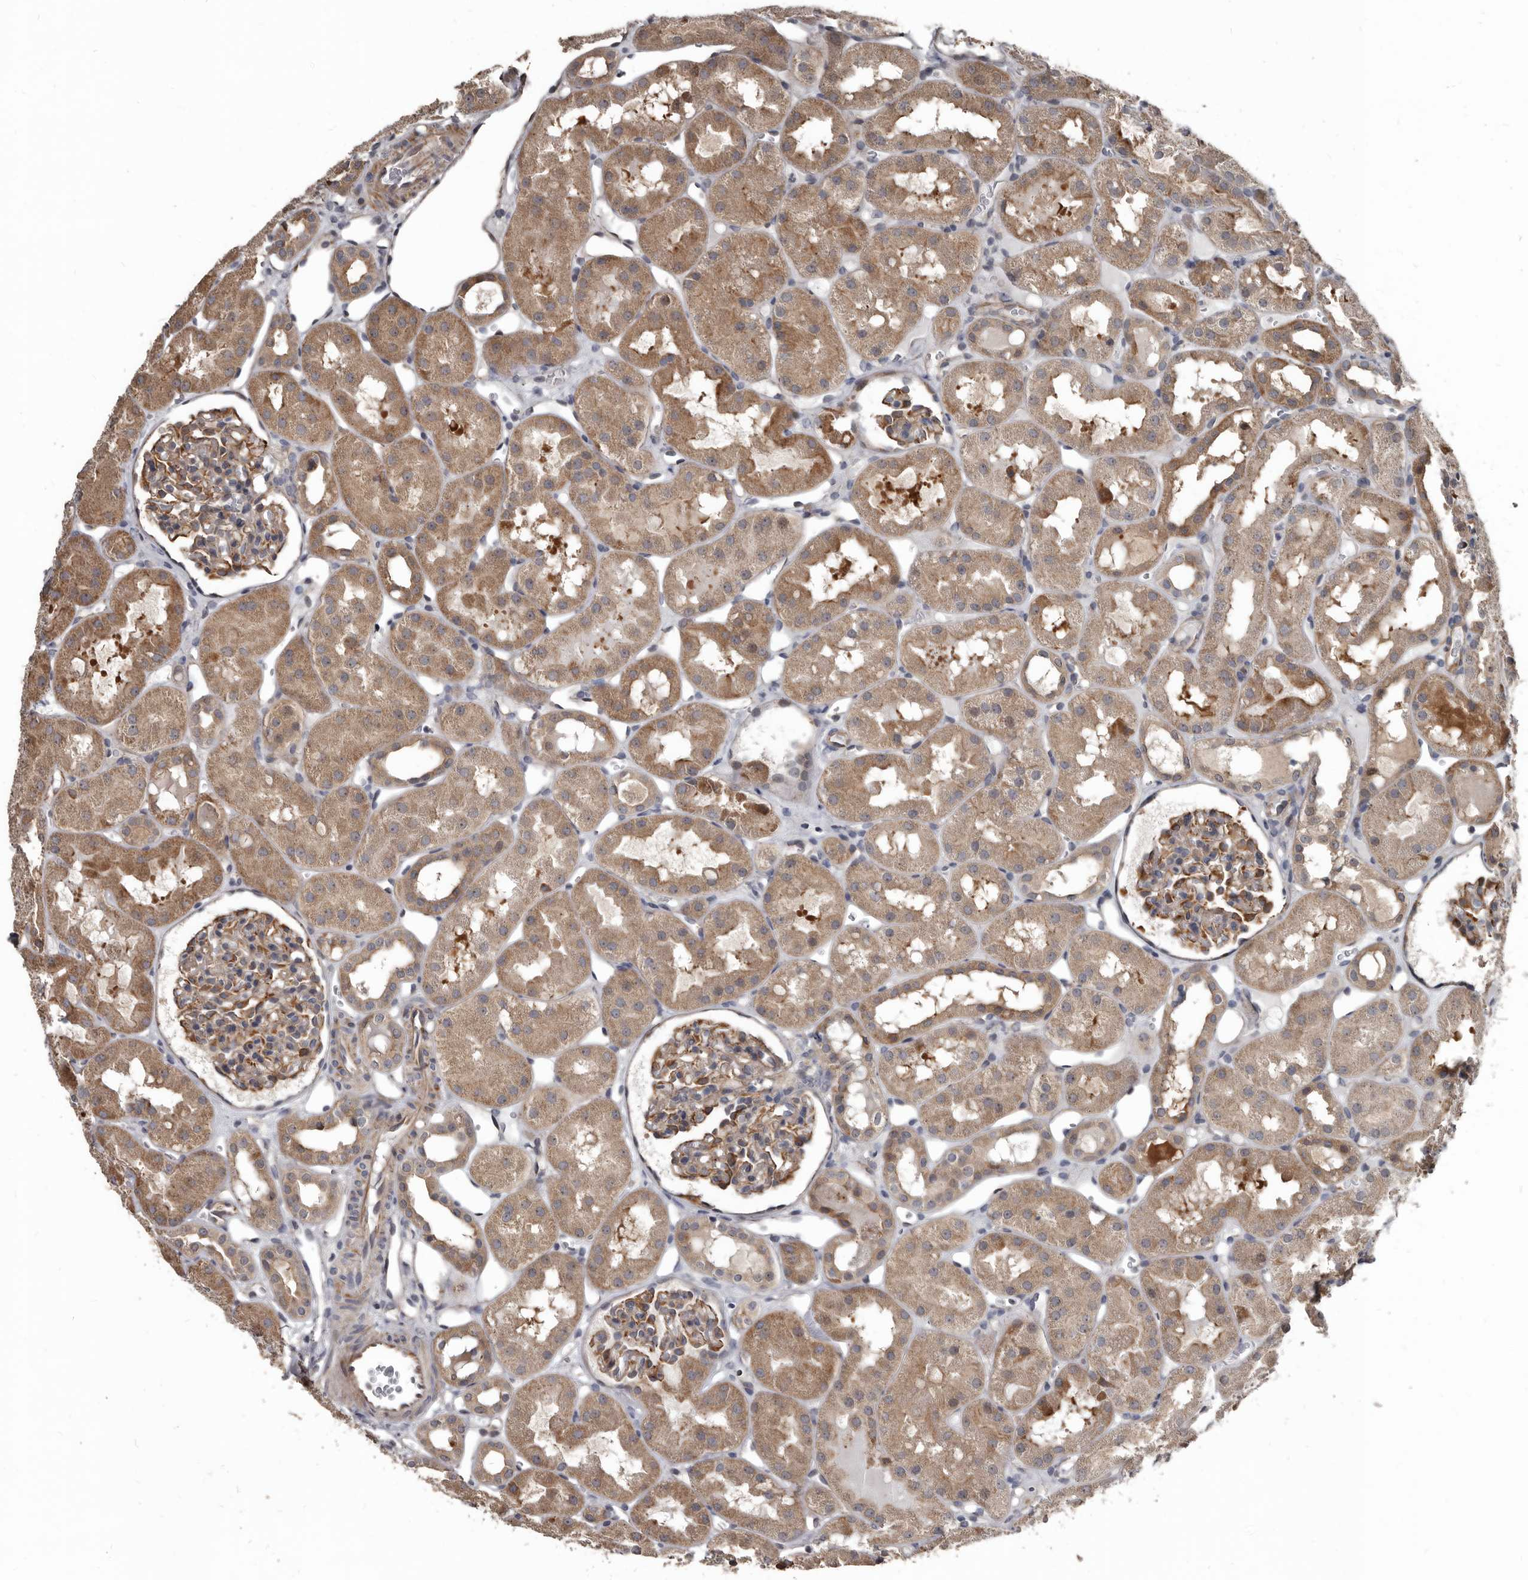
{"staining": {"intensity": "moderate", "quantity": "25%-75%", "location": "cytoplasmic/membranous"}, "tissue": "kidney", "cell_type": "Cells in glomeruli", "image_type": "normal", "snomed": [{"axis": "morphology", "description": "Normal tissue, NOS"}, {"axis": "topography", "description": "Kidney"}], "caption": "The immunohistochemical stain highlights moderate cytoplasmic/membranous positivity in cells in glomeruli of benign kidney.", "gene": "DHPS", "patient": {"sex": "male", "age": 16}}